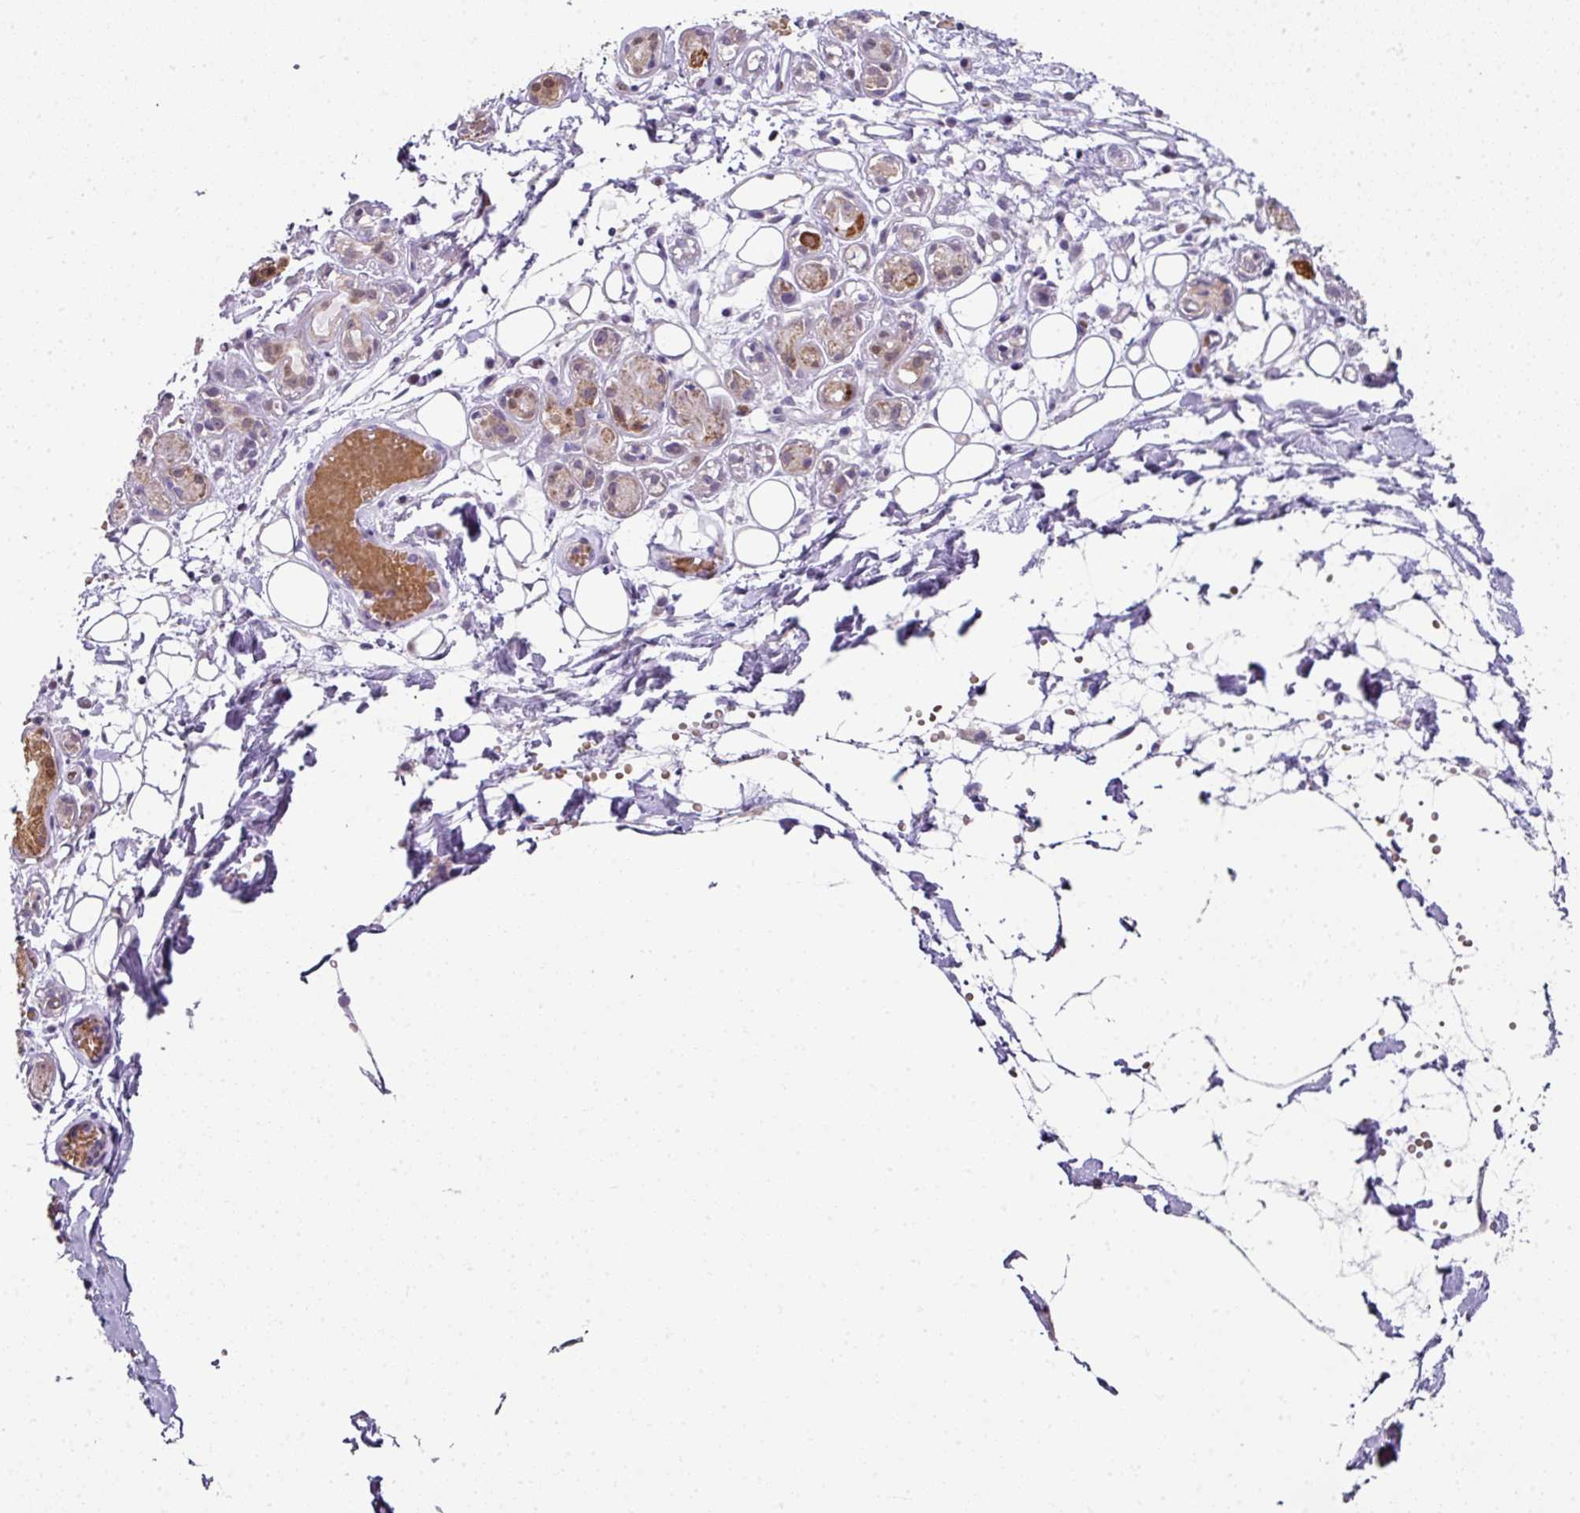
{"staining": {"intensity": "moderate", "quantity": "25%-75%", "location": "cytoplasmic/membranous,nuclear"}, "tissue": "salivary gland", "cell_type": "Glandular cells", "image_type": "normal", "snomed": [{"axis": "morphology", "description": "Normal tissue, NOS"}, {"axis": "topography", "description": "Salivary gland"}], "caption": "The histopathology image exhibits staining of normal salivary gland, revealing moderate cytoplasmic/membranous,nuclear protein expression (brown color) within glandular cells. (DAB (3,3'-diaminobenzidine) IHC, brown staining for protein, blue staining for nuclei).", "gene": "ANKRD18A", "patient": {"sex": "male", "age": 54}}